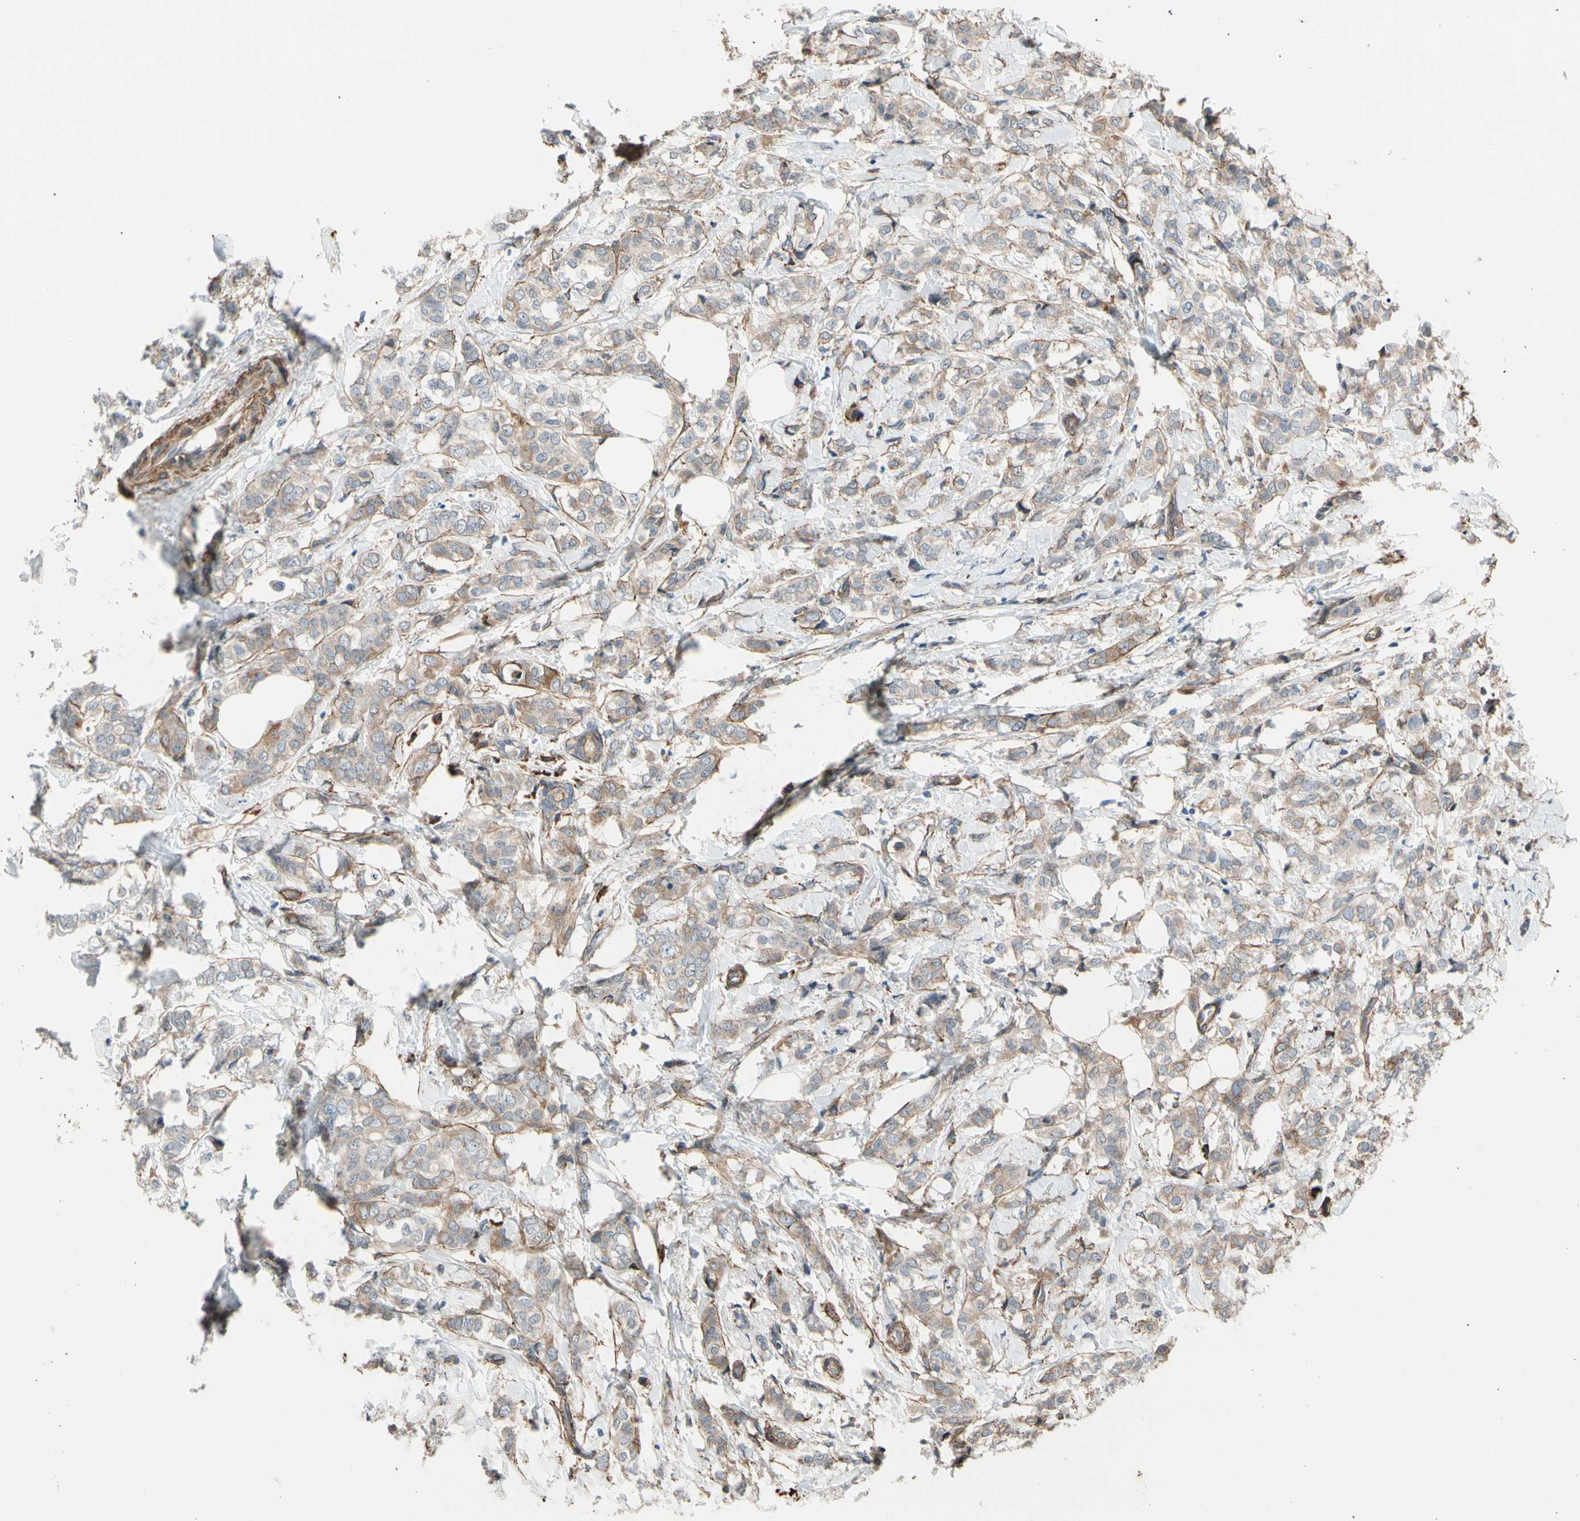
{"staining": {"intensity": "weak", "quantity": ">75%", "location": "cytoplasmic/membranous"}, "tissue": "breast cancer", "cell_type": "Tumor cells", "image_type": "cancer", "snomed": [{"axis": "morphology", "description": "Lobular carcinoma"}, {"axis": "topography", "description": "Breast"}], "caption": "A high-resolution histopathology image shows IHC staining of lobular carcinoma (breast), which displays weak cytoplasmic/membranous staining in approximately >75% of tumor cells.", "gene": "LIMK2", "patient": {"sex": "female", "age": 60}}